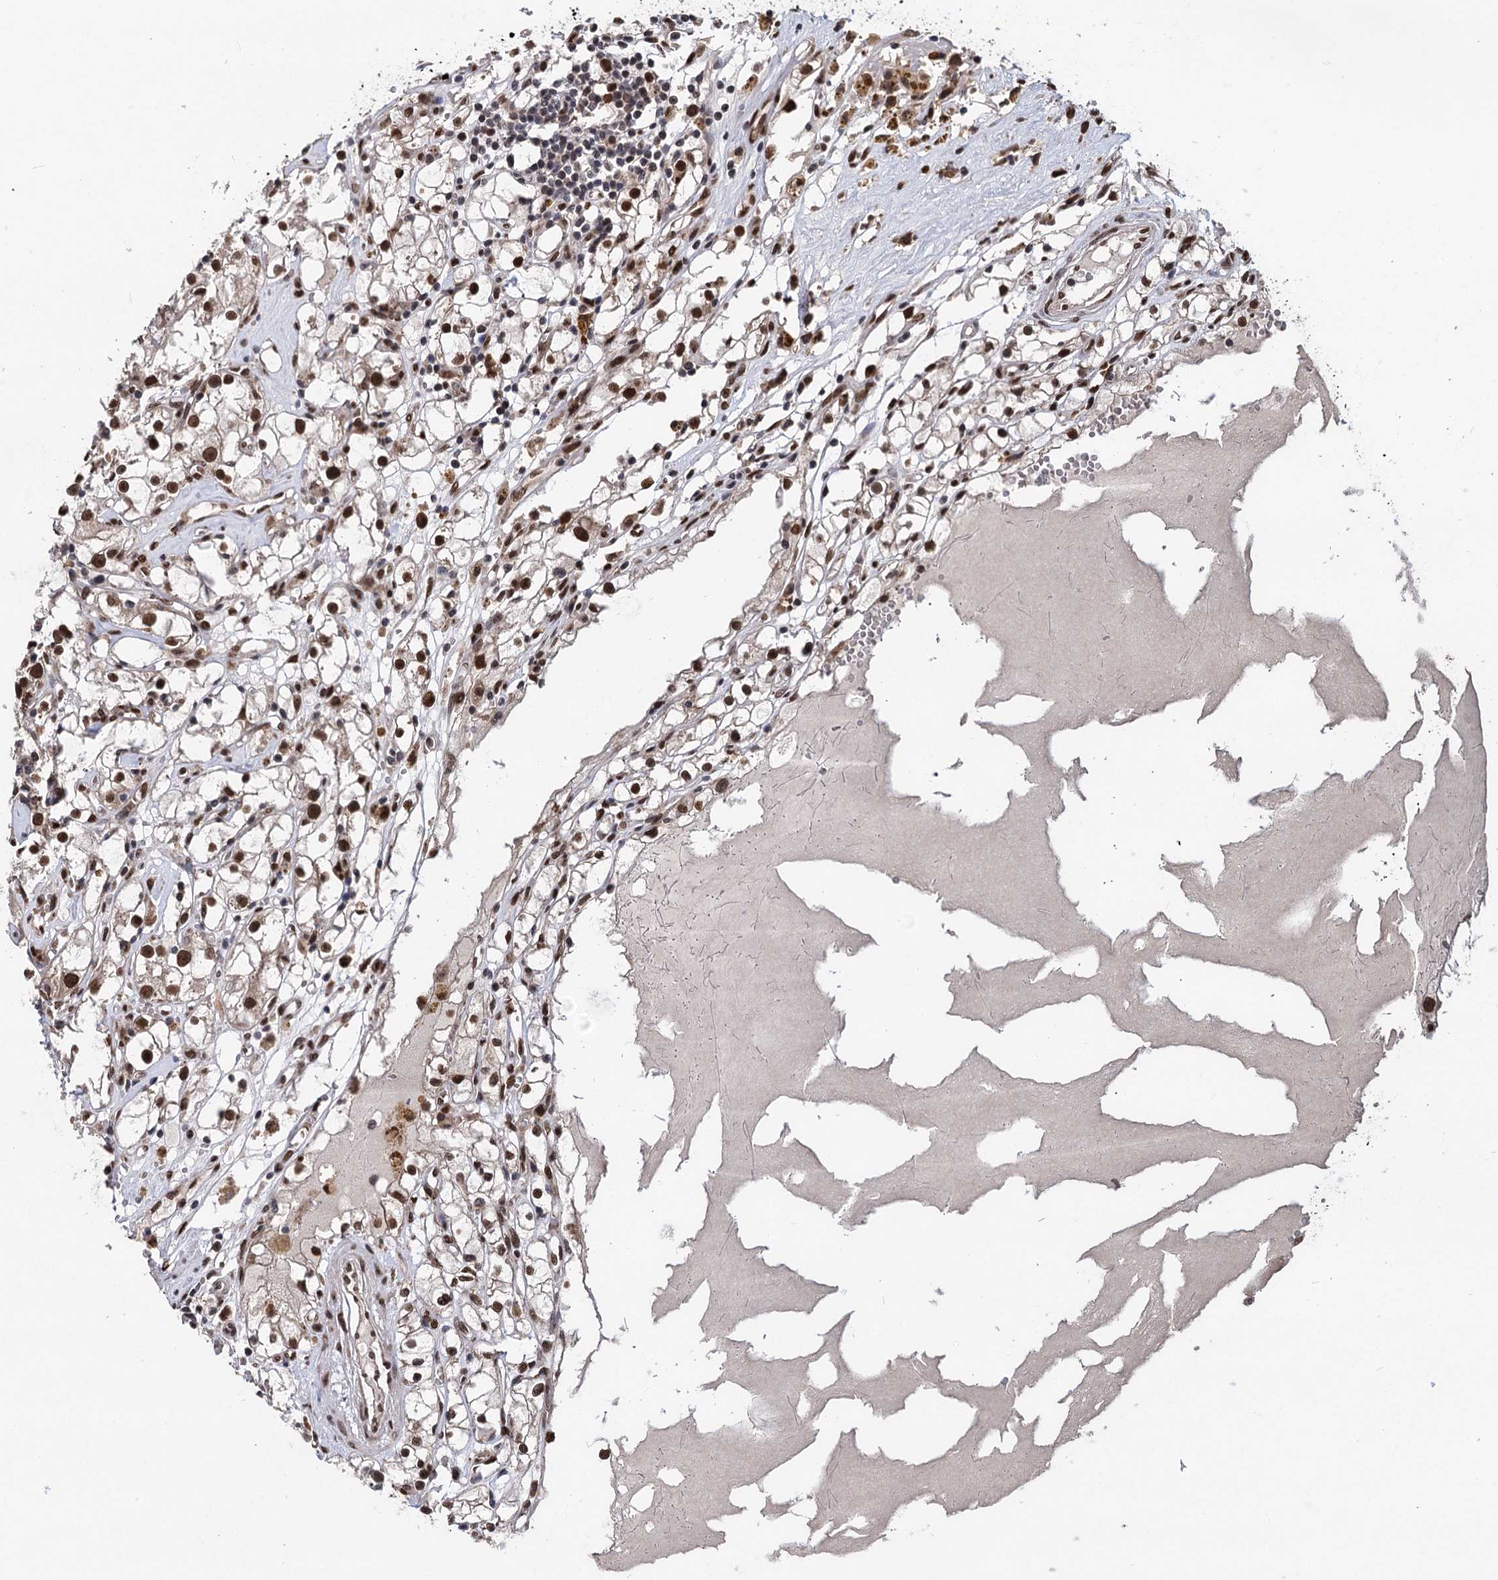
{"staining": {"intensity": "moderate", "quantity": ">75%", "location": "nuclear"}, "tissue": "renal cancer", "cell_type": "Tumor cells", "image_type": "cancer", "snomed": [{"axis": "morphology", "description": "Adenocarcinoma, NOS"}, {"axis": "topography", "description": "Kidney"}], "caption": "Renal cancer (adenocarcinoma) stained with DAB (3,3'-diaminobenzidine) immunohistochemistry demonstrates medium levels of moderate nuclear expression in about >75% of tumor cells.", "gene": "MESD", "patient": {"sex": "male", "age": 56}}